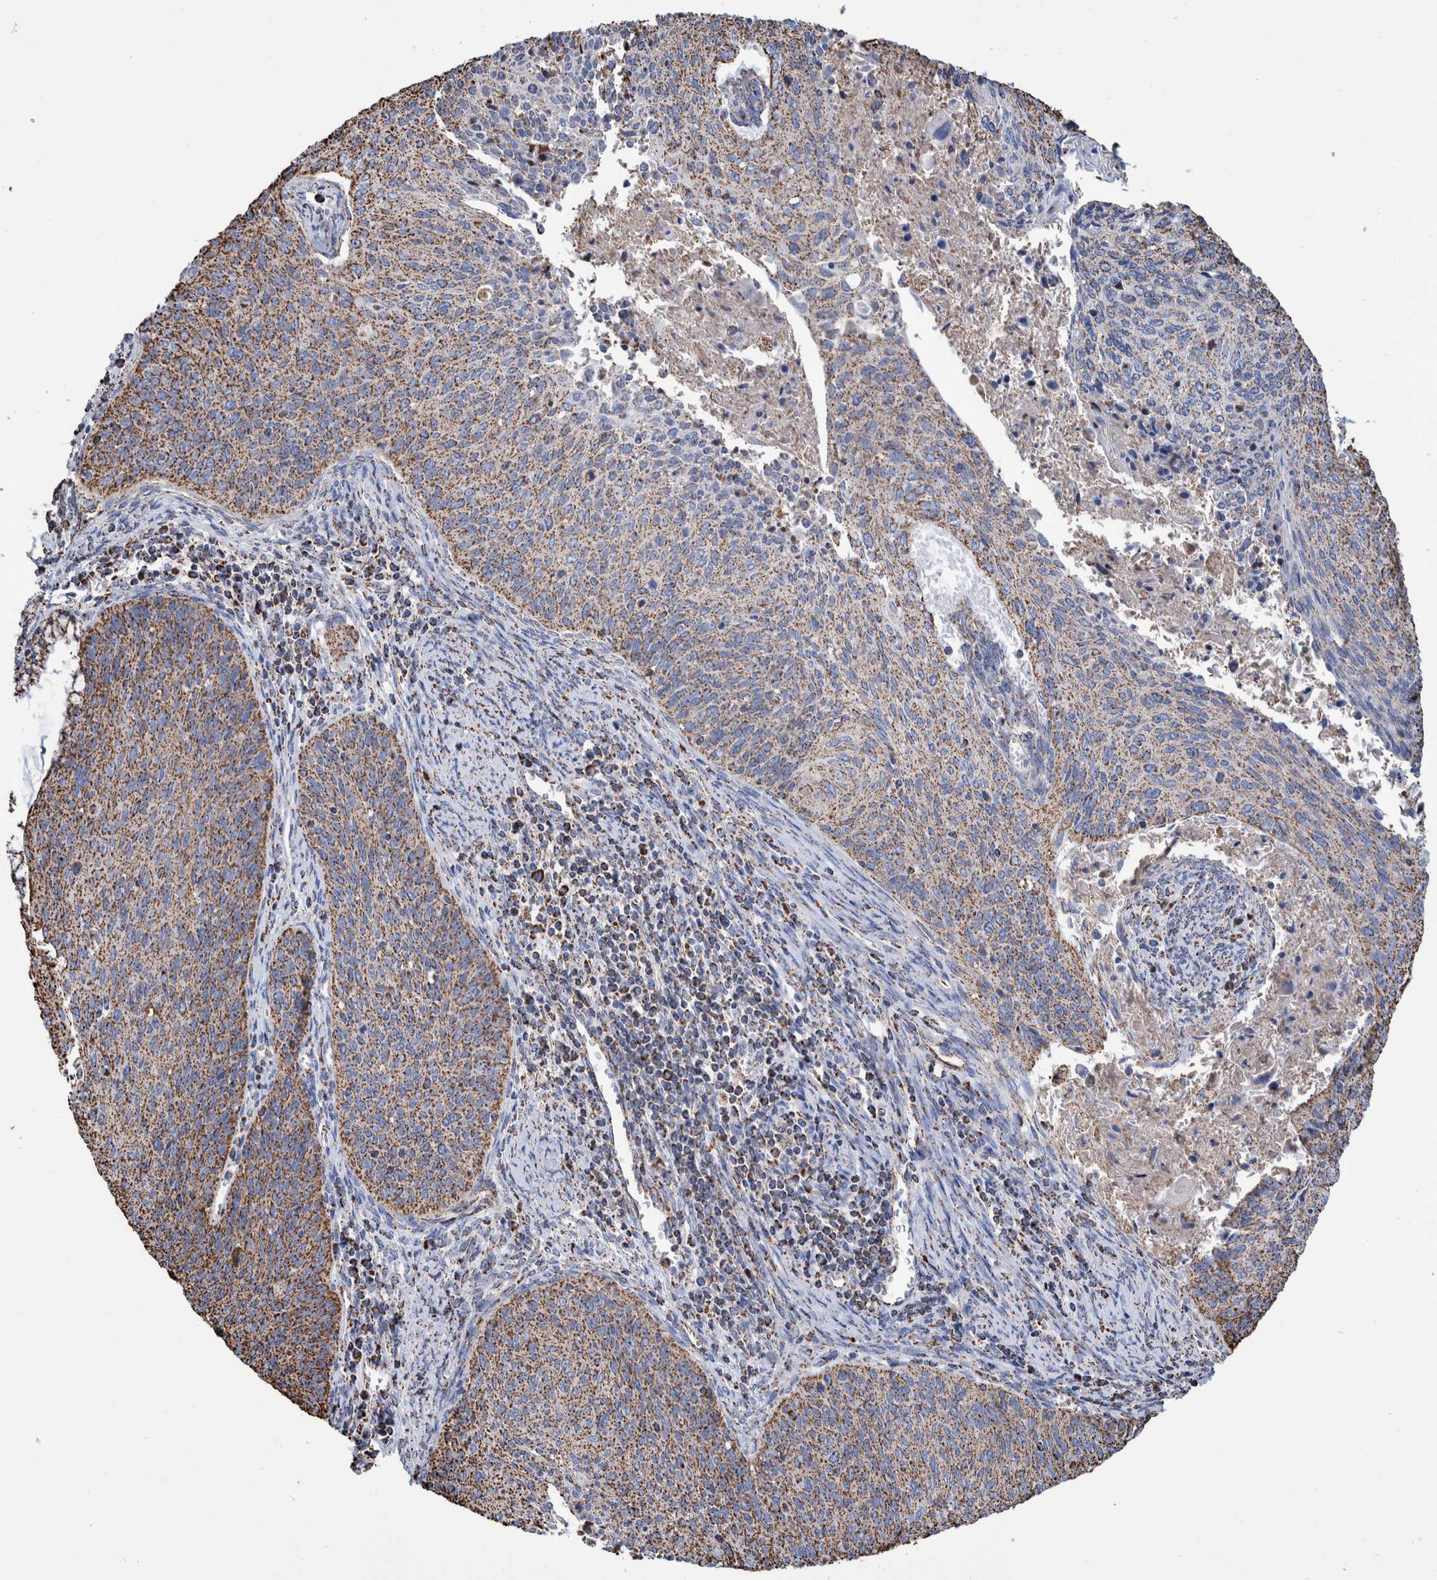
{"staining": {"intensity": "strong", "quantity": ">75%", "location": "cytoplasmic/membranous"}, "tissue": "cervical cancer", "cell_type": "Tumor cells", "image_type": "cancer", "snomed": [{"axis": "morphology", "description": "Squamous cell carcinoma, NOS"}, {"axis": "topography", "description": "Cervix"}], "caption": "Protein expression analysis of cervical cancer (squamous cell carcinoma) shows strong cytoplasmic/membranous staining in approximately >75% of tumor cells.", "gene": "VPS26C", "patient": {"sex": "female", "age": 55}}